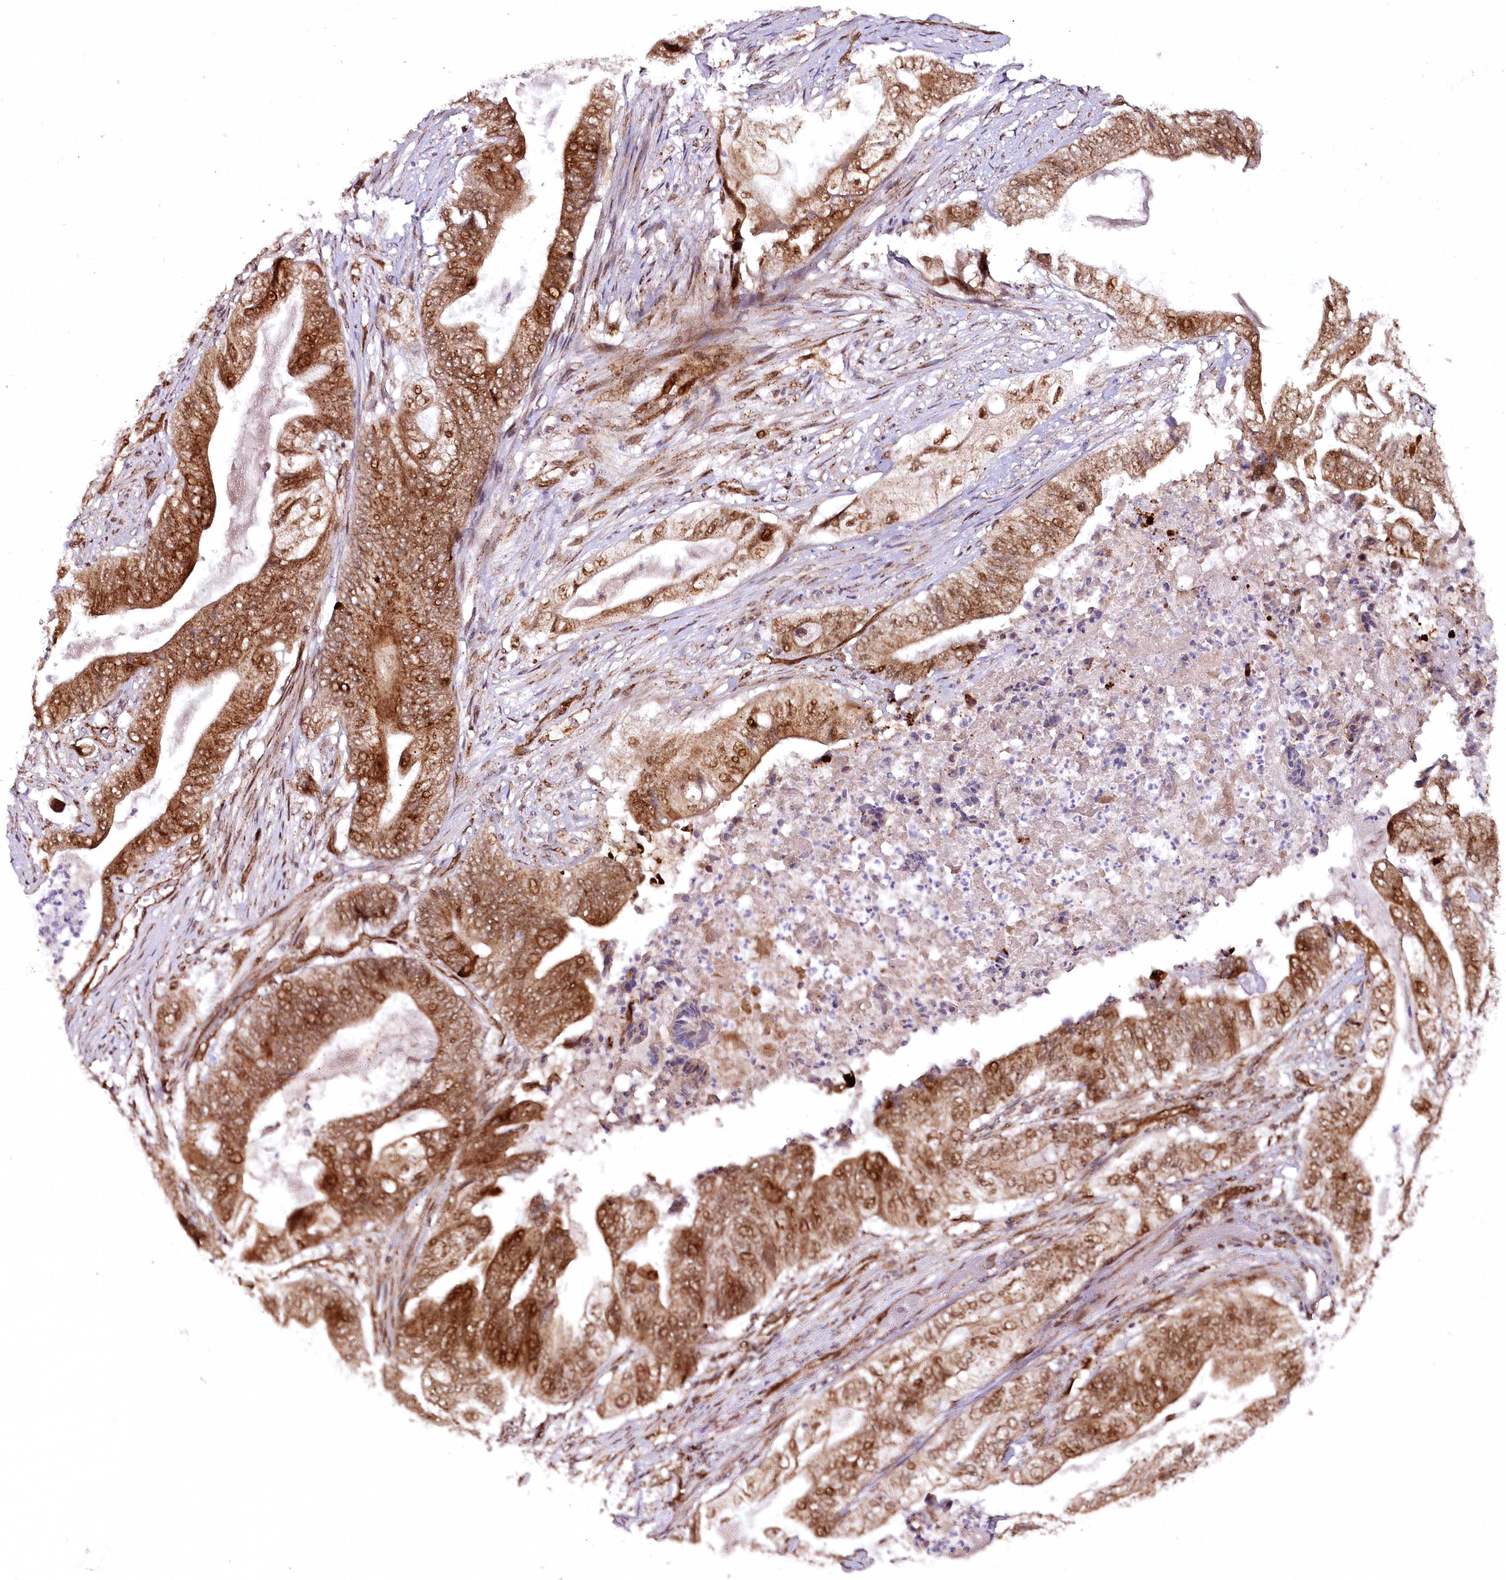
{"staining": {"intensity": "strong", "quantity": ">75%", "location": "cytoplasmic/membranous,nuclear"}, "tissue": "stomach cancer", "cell_type": "Tumor cells", "image_type": "cancer", "snomed": [{"axis": "morphology", "description": "Adenocarcinoma, NOS"}, {"axis": "topography", "description": "Stomach"}], "caption": "A photomicrograph showing strong cytoplasmic/membranous and nuclear expression in approximately >75% of tumor cells in adenocarcinoma (stomach), as visualized by brown immunohistochemical staining.", "gene": "COPG1", "patient": {"sex": "female", "age": 73}}